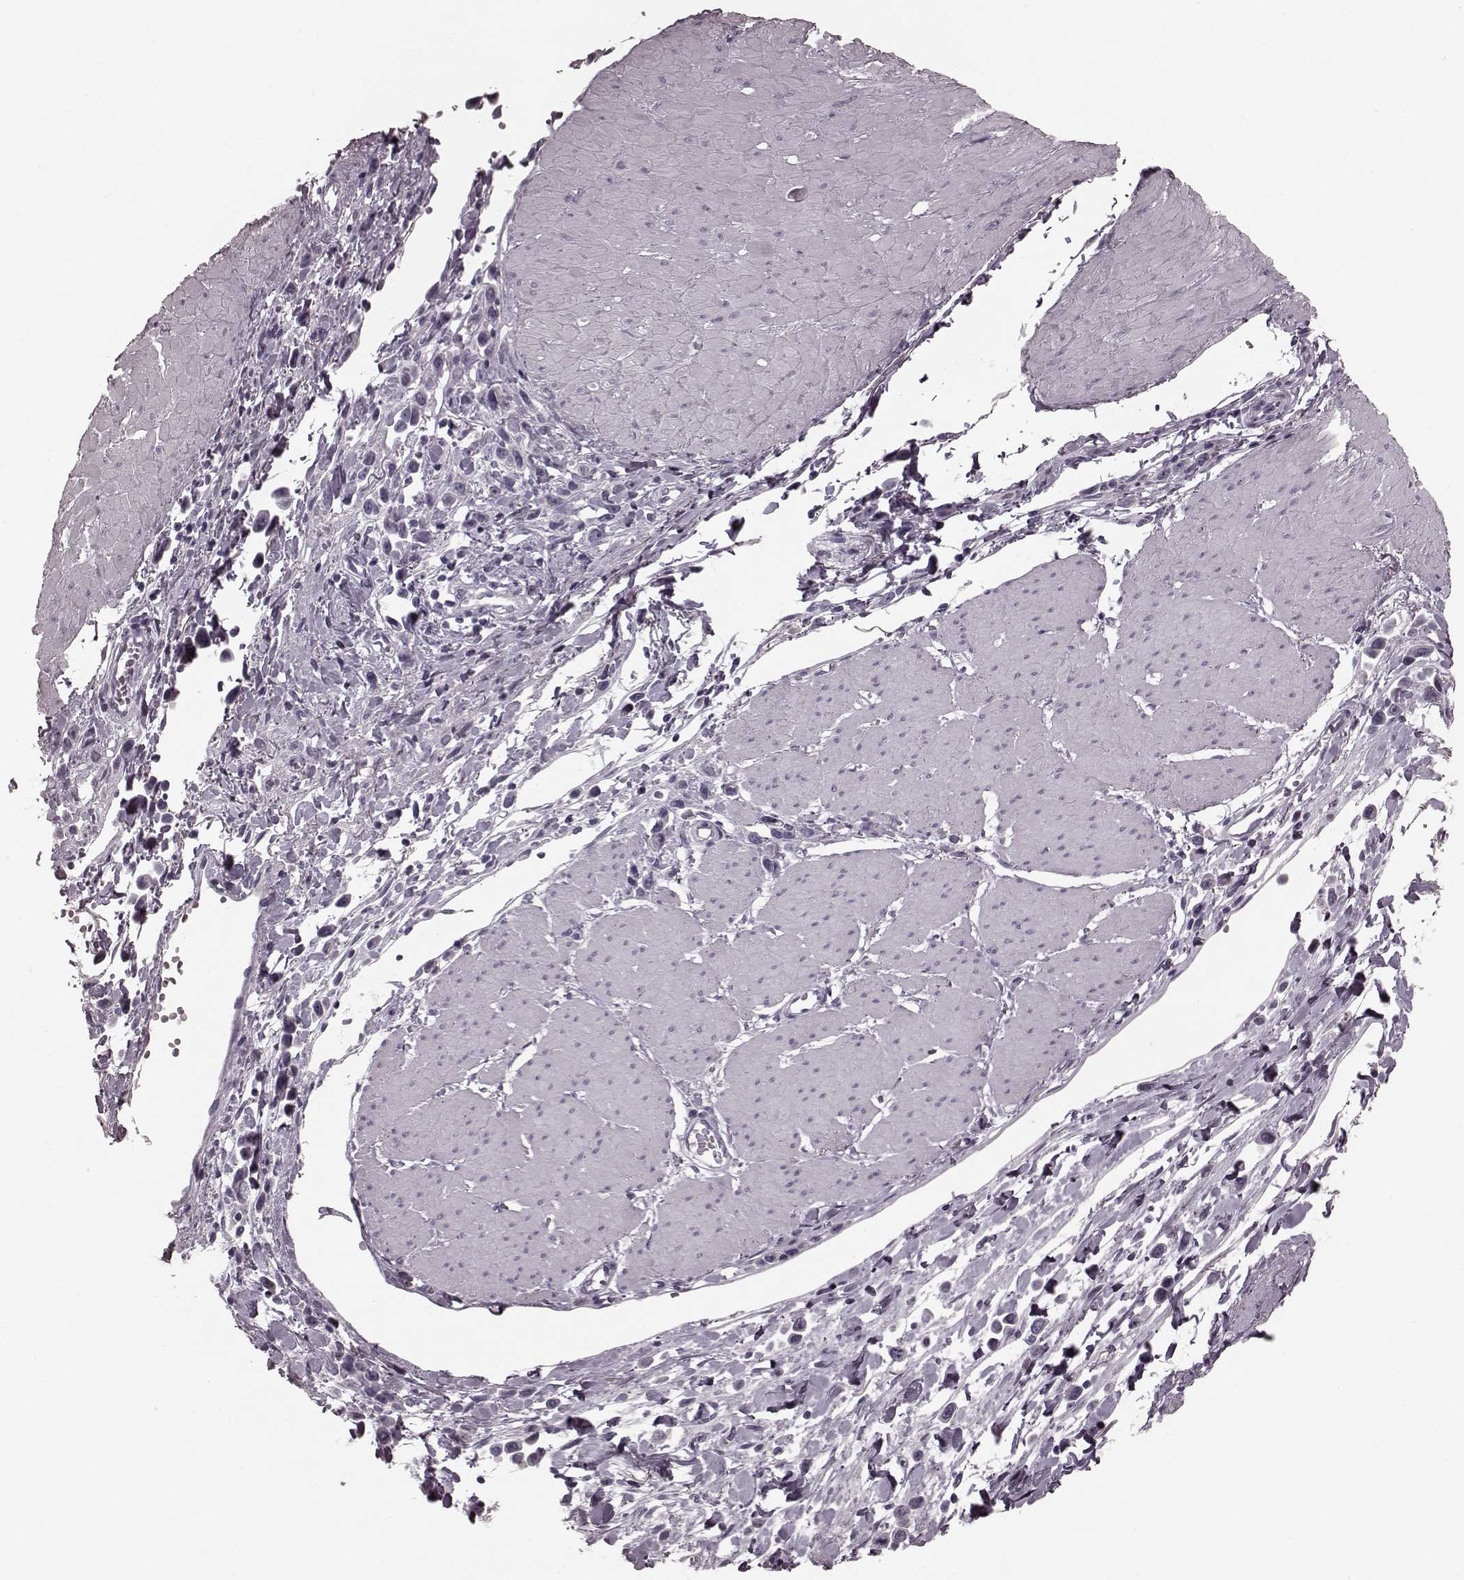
{"staining": {"intensity": "negative", "quantity": "none", "location": "none"}, "tissue": "stomach cancer", "cell_type": "Tumor cells", "image_type": "cancer", "snomed": [{"axis": "morphology", "description": "Adenocarcinoma, NOS"}, {"axis": "topography", "description": "Stomach"}], "caption": "Stomach cancer stained for a protein using IHC reveals no expression tumor cells.", "gene": "TRPM1", "patient": {"sex": "male", "age": 47}}